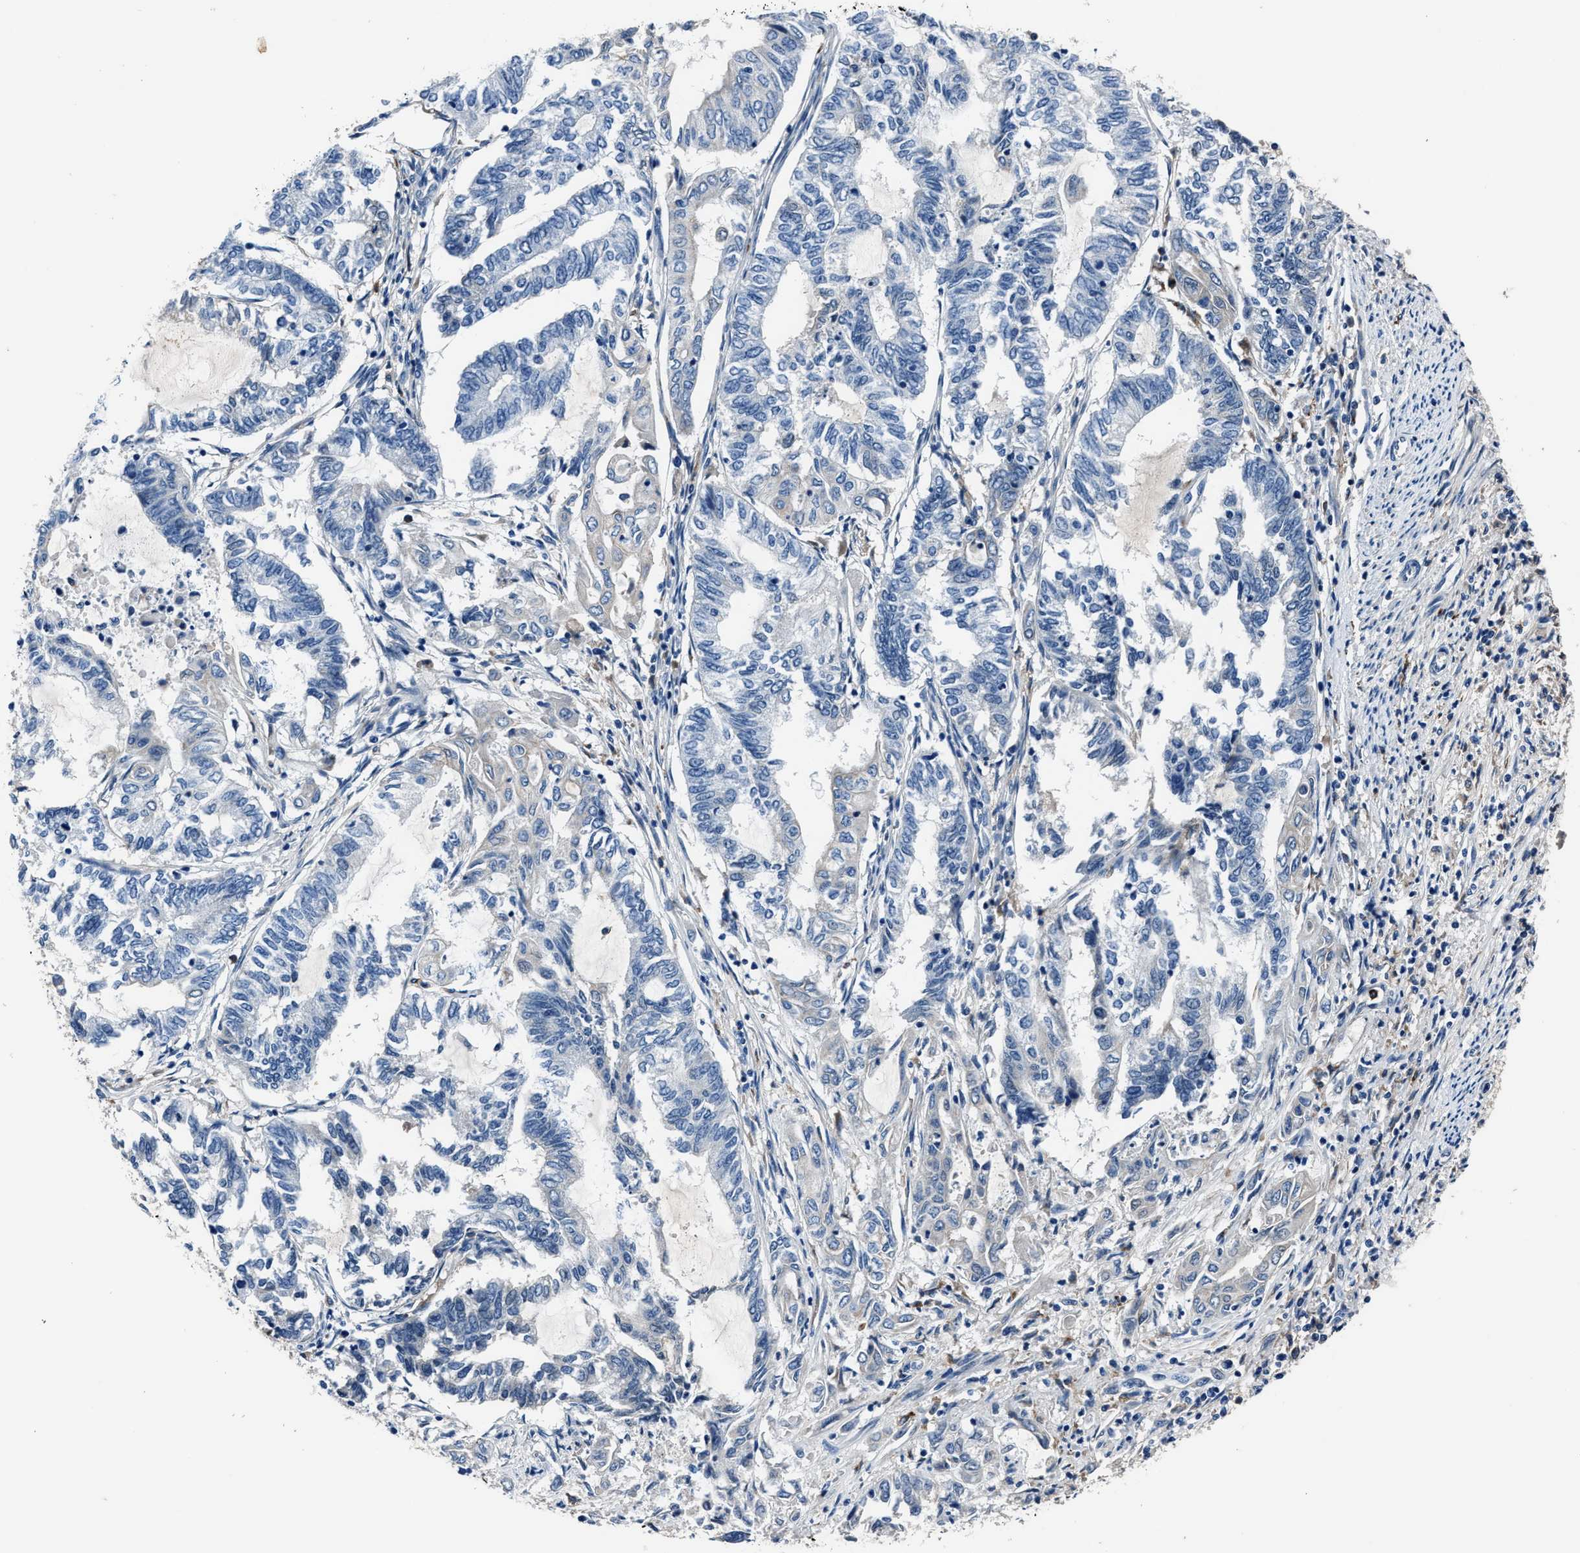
{"staining": {"intensity": "negative", "quantity": "none", "location": "none"}, "tissue": "endometrial cancer", "cell_type": "Tumor cells", "image_type": "cancer", "snomed": [{"axis": "morphology", "description": "Adenocarcinoma, NOS"}, {"axis": "topography", "description": "Uterus"}, {"axis": "topography", "description": "Endometrium"}], "caption": "IHC of human adenocarcinoma (endometrial) displays no expression in tumor cells.", "gene": "FGL2", "patient": {"sex": "female", "age": 70}}